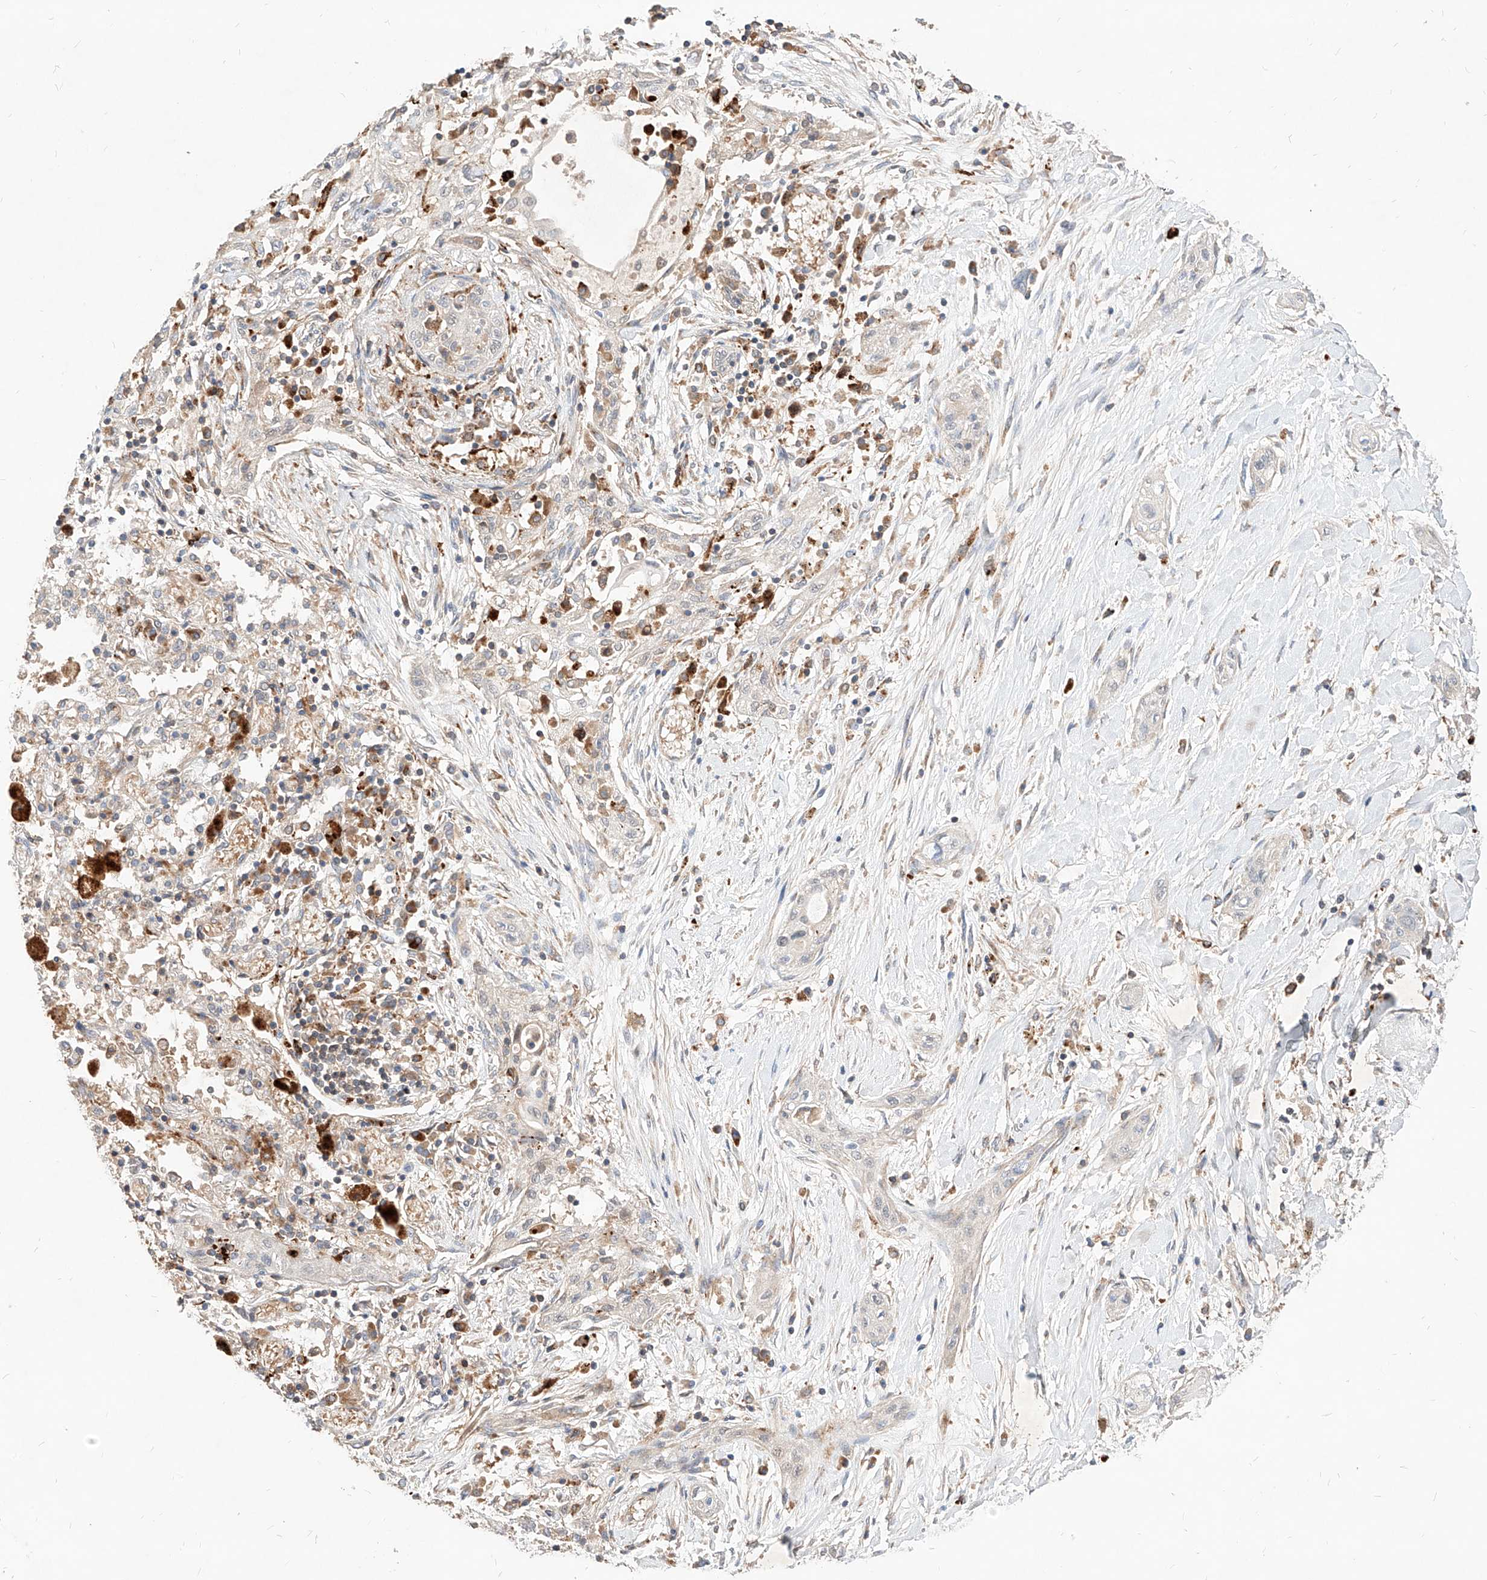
{"staining": {"intensity": "negative", "quantity": "none", "location": "none"}, "tissue": "lung cancer", "cell_type": "Tumor cells", "image_type": "cancer", "snomed": [{"axis": "morphology", "description": "Squamous cell carcinoma, NOS"}, {"axis": "topography", "description": "Lung"}], "caption": "Tumor cells show no significant protein staining in lung cancer (squamous cell carcinoma).", "gene": "TSNAX", "patient": {"sex": "female", "age": 47}}